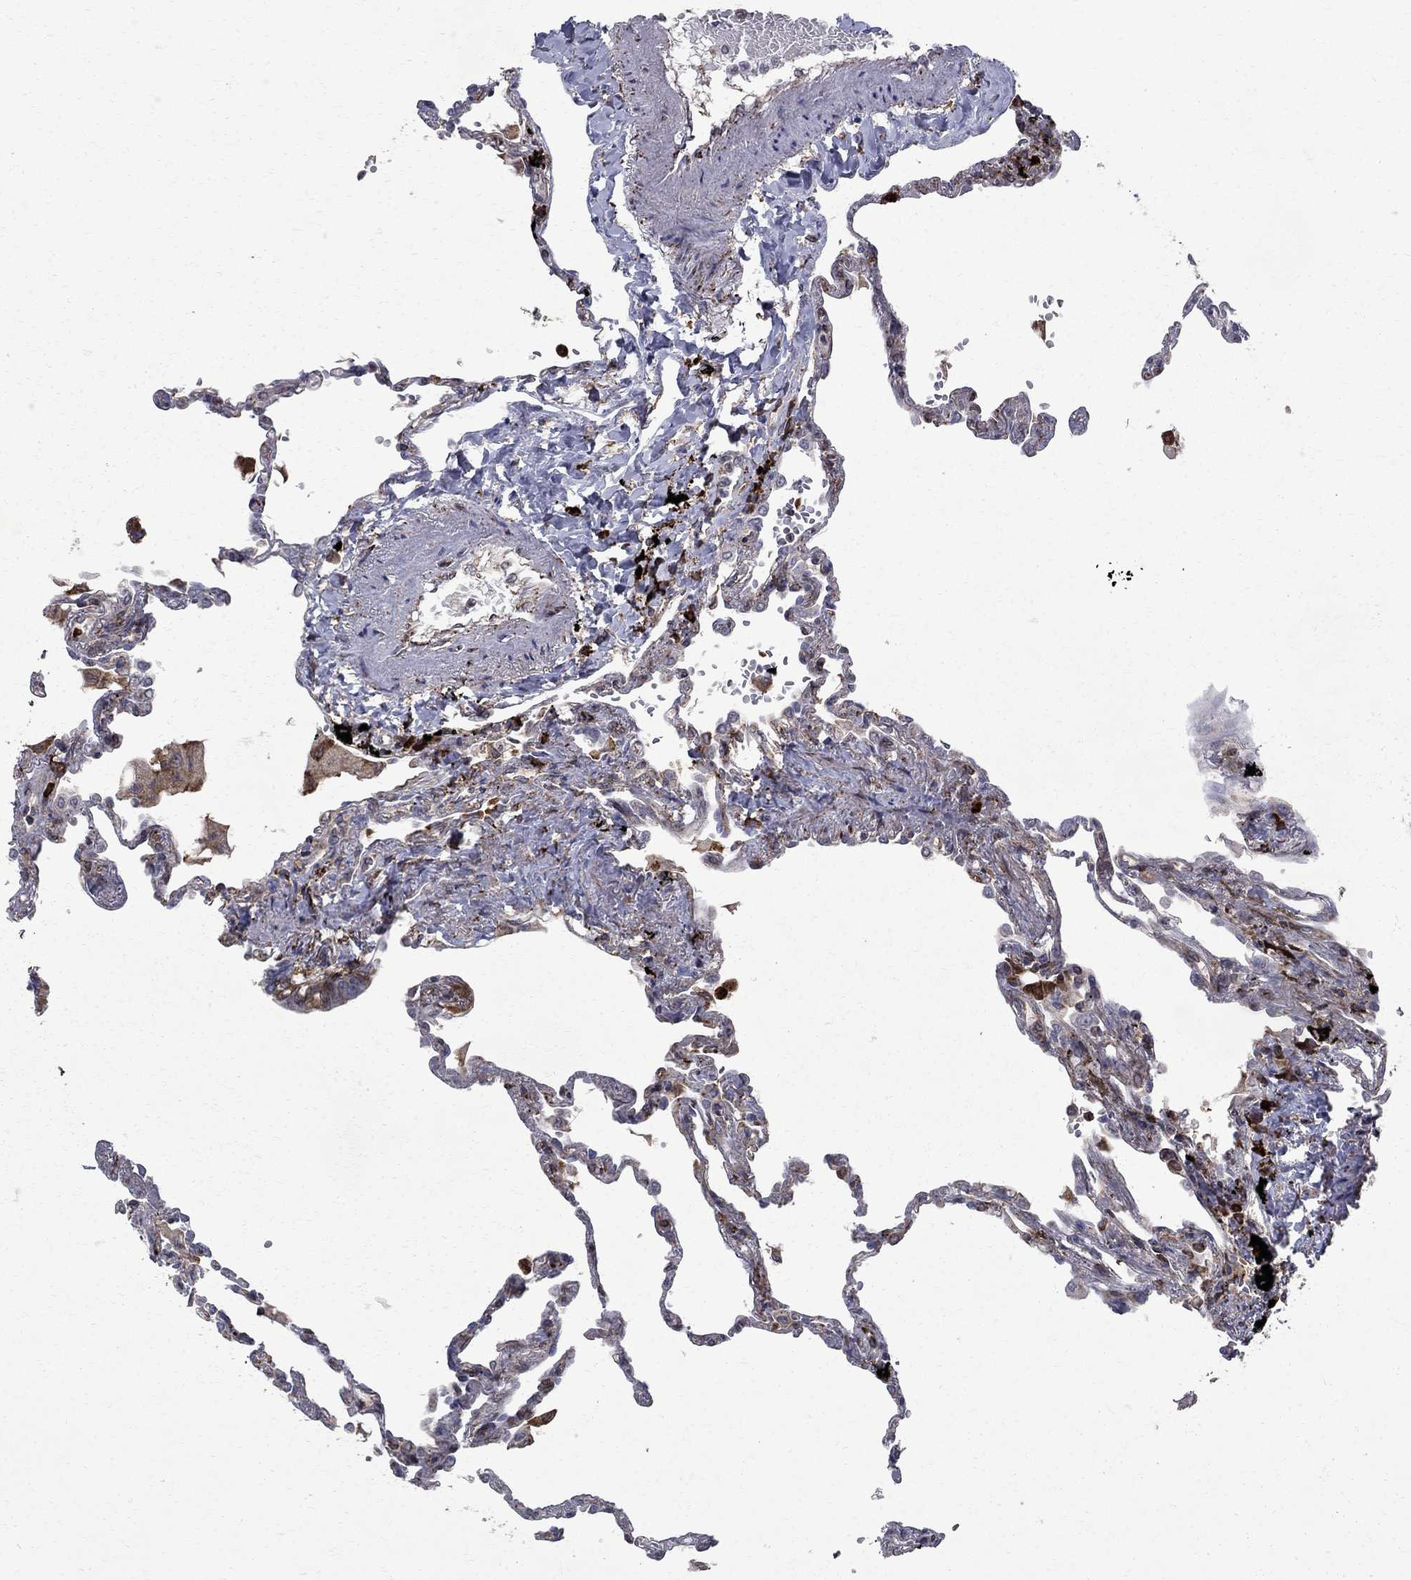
{"staining": {"intensity": "strong", "quantity": "<25%", "location": "nuclear"}, "tissue": "lung", "cell_type": "Alveolar cells", "image_type": "normal", "snomed": [{"axis": "morphology", "description": "Normal tissue, NOS"}, {"axis": "topography", "description": "Lung"}], "caption": "This is a micrograph of immunohistochemistry (IHC) staining of normal lung, which shows strong staining in the nuclear of alveolar cells.", "gene": "CAB39L", "patient": {"sex": "male", "age": 78}}